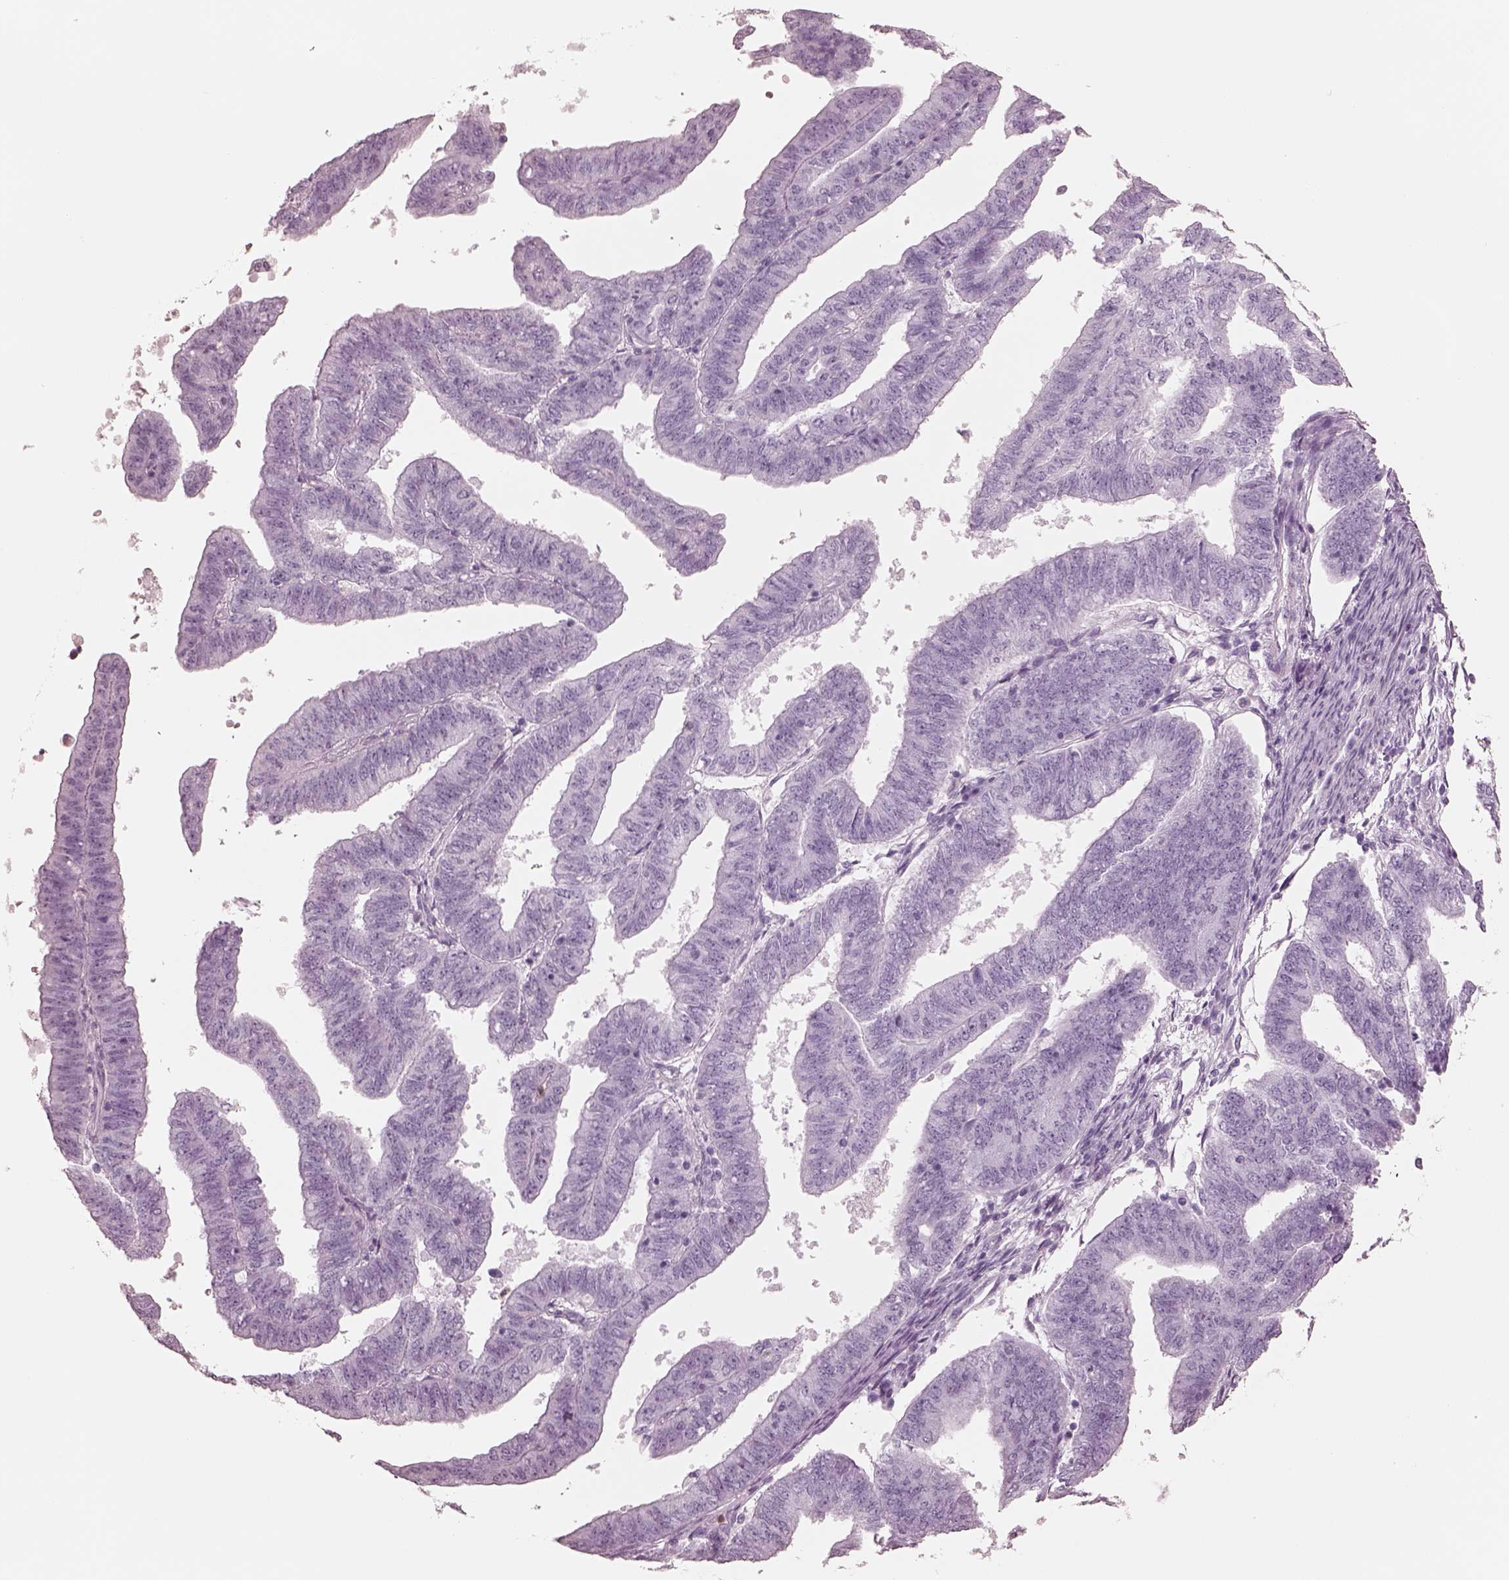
{"staining": {"intensity": "negative", "quantity": "none", "location": "none"}, "tissue": "endometrial cancer", "cell_type": "Tumor cells", "image_type": "cancer", "snomed": [{"axis": "morphology", "description": "Adenocarcinoma, NOS"}, {"axis": "topography", "description": "Endometrium"}], "caption": "Tumor cells show no significant staining in endometrial cancer (adenocarcinoma).", "gene": "ELANE", "patient": {"sex": "female", "age": 82}}